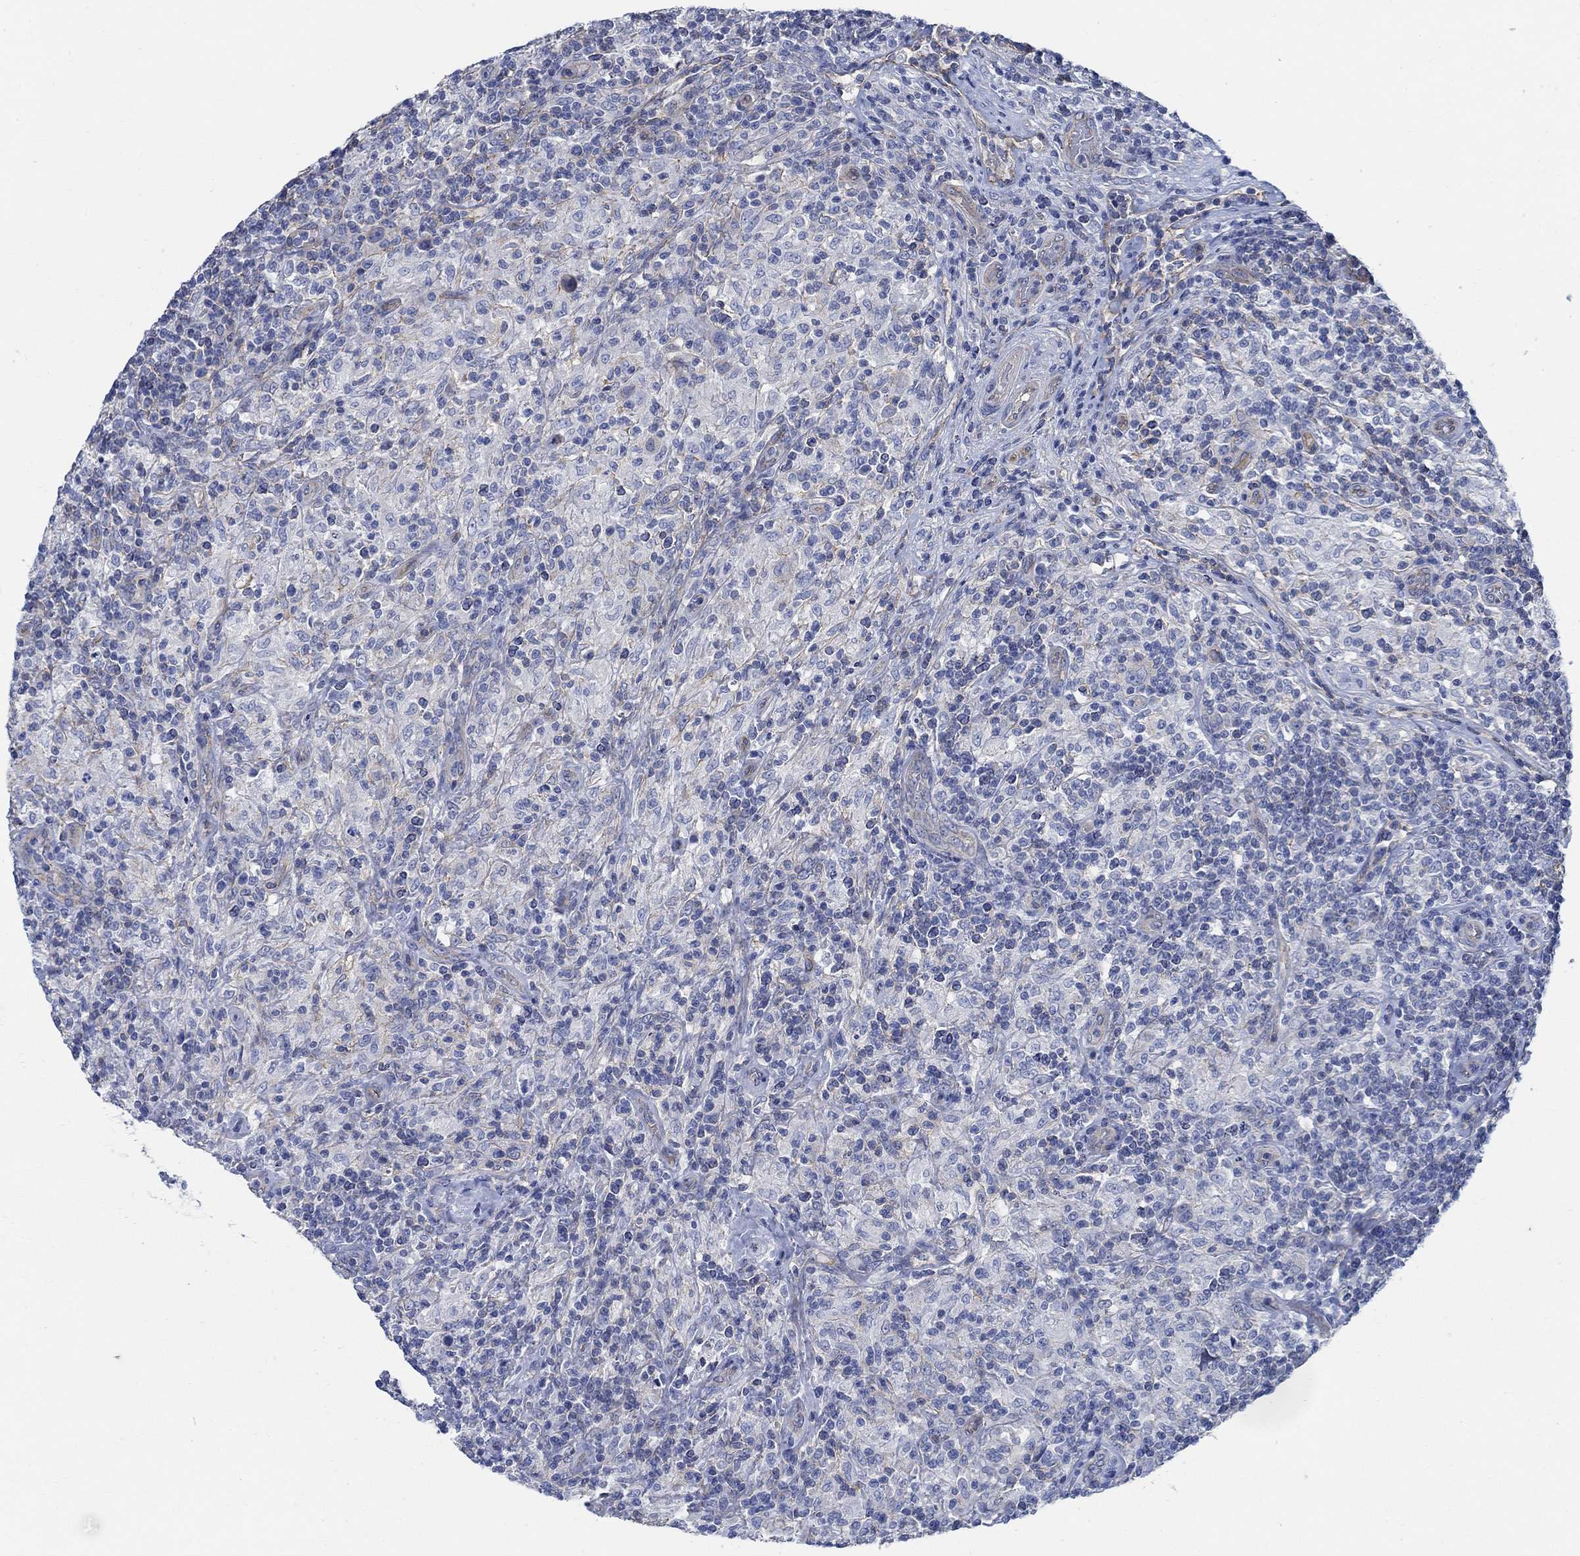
{"staining": {"intensity": "negative", "quantity": "none", "location": "none"}, "tissue": "lymphoma", "cell_type": "Tumor cells", "image_type": "cancer", "snomed": [{"axis": "morphology", "description": "Hodgkin's disease, NOS"}, {"axis": "topography", "description": "Lymph node"}], "caption": "This is an immunohistochemistry image of lymphoma. There is no expression in tumor cells.", "gene": "TMEM198", "patient": {"sex": "male", "age": 70}}